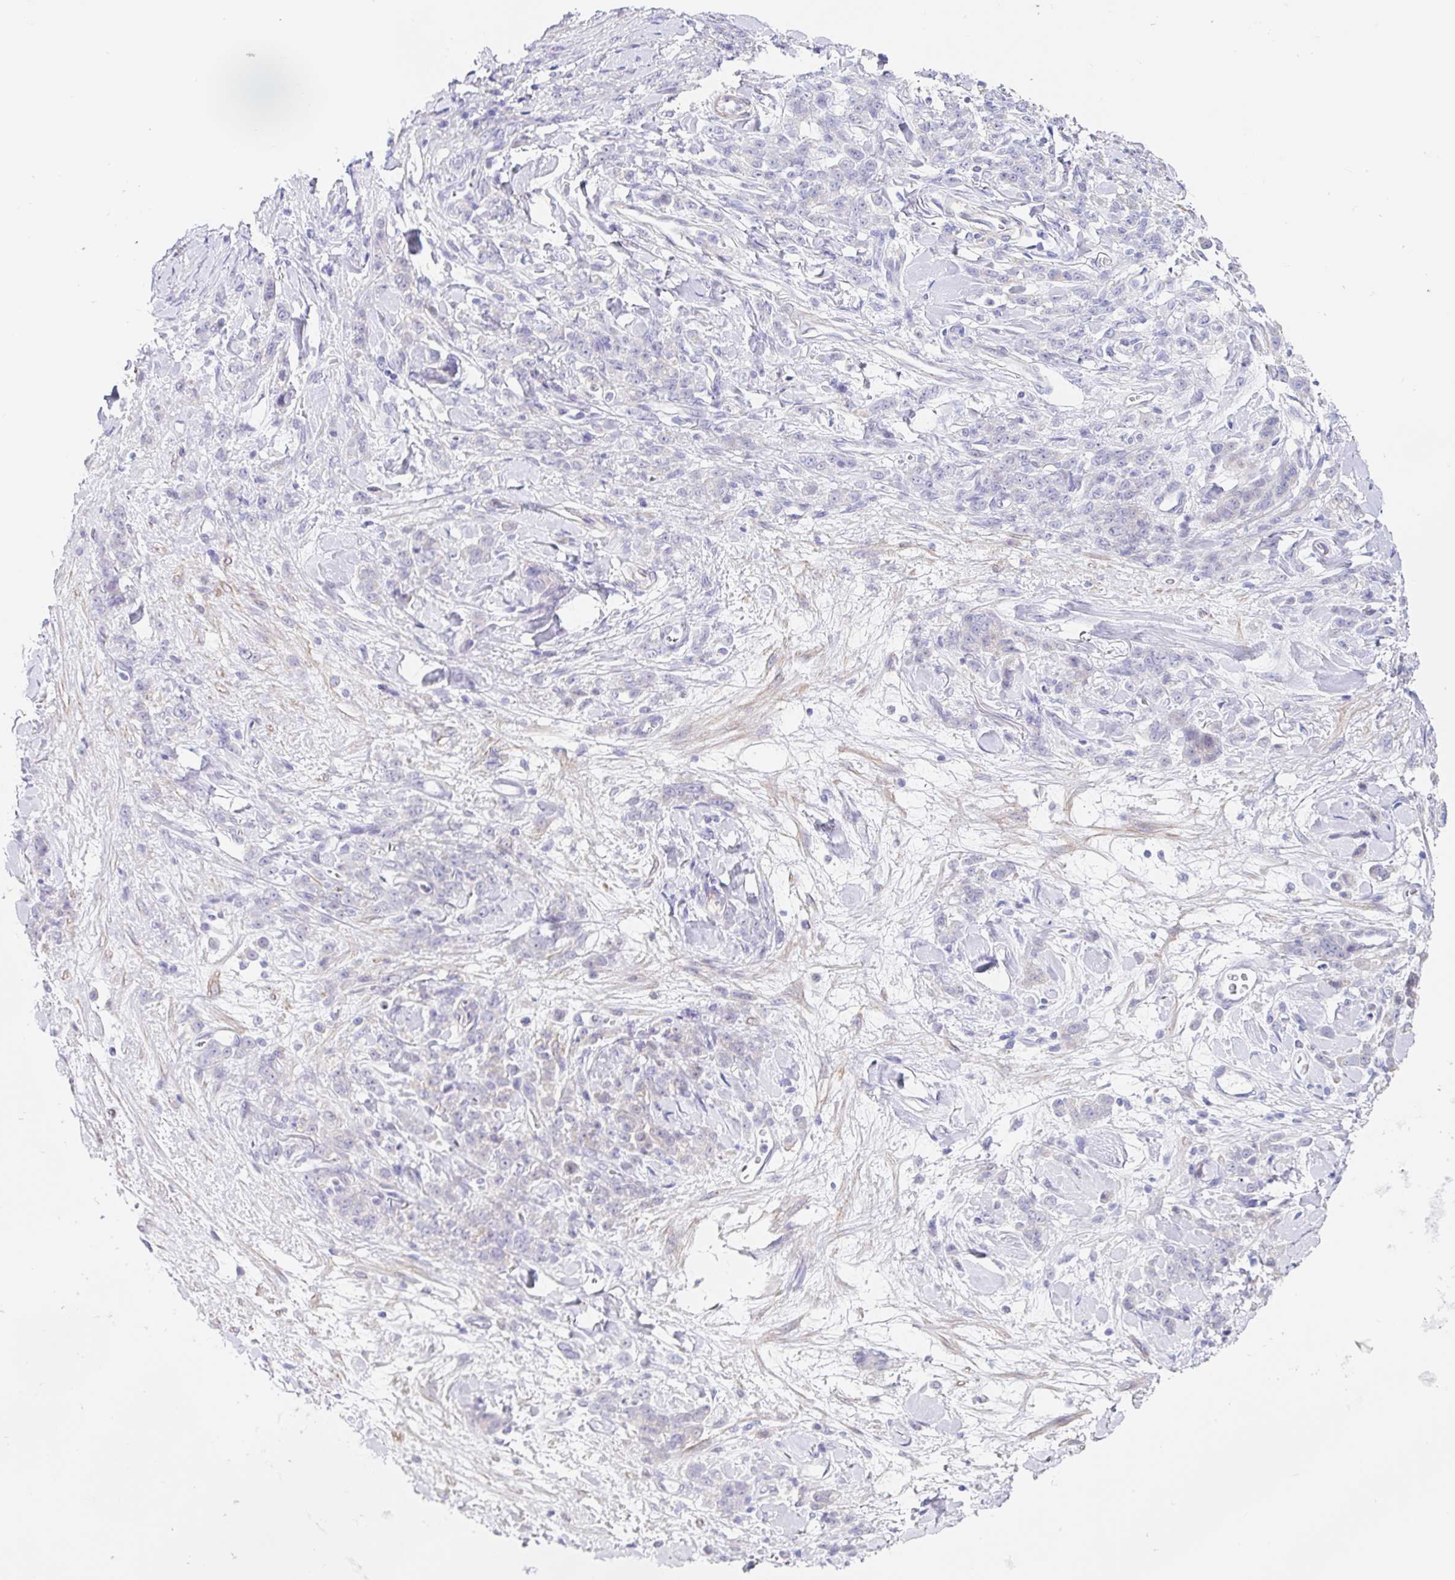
{"staining": {"intensity": "negative", "quantity": "none", "location": "none"}, "tissue": "stomach cancer", "cell_type": "Tumor cells", "image_type": "cancer", "snomed": [{"axis": "morphology", "description": "Normal tissue, NOS"}, {"axis": "morphology", "description": "Adenocarcinoma, NOS"}, {"axis": "topography", "description": "Stomach"}], "caption": "Tumor cells are negative for protein expression in human stomach cancer.", "gene": "DCAF17", "patient": {"sex": "male", "age": 82}}